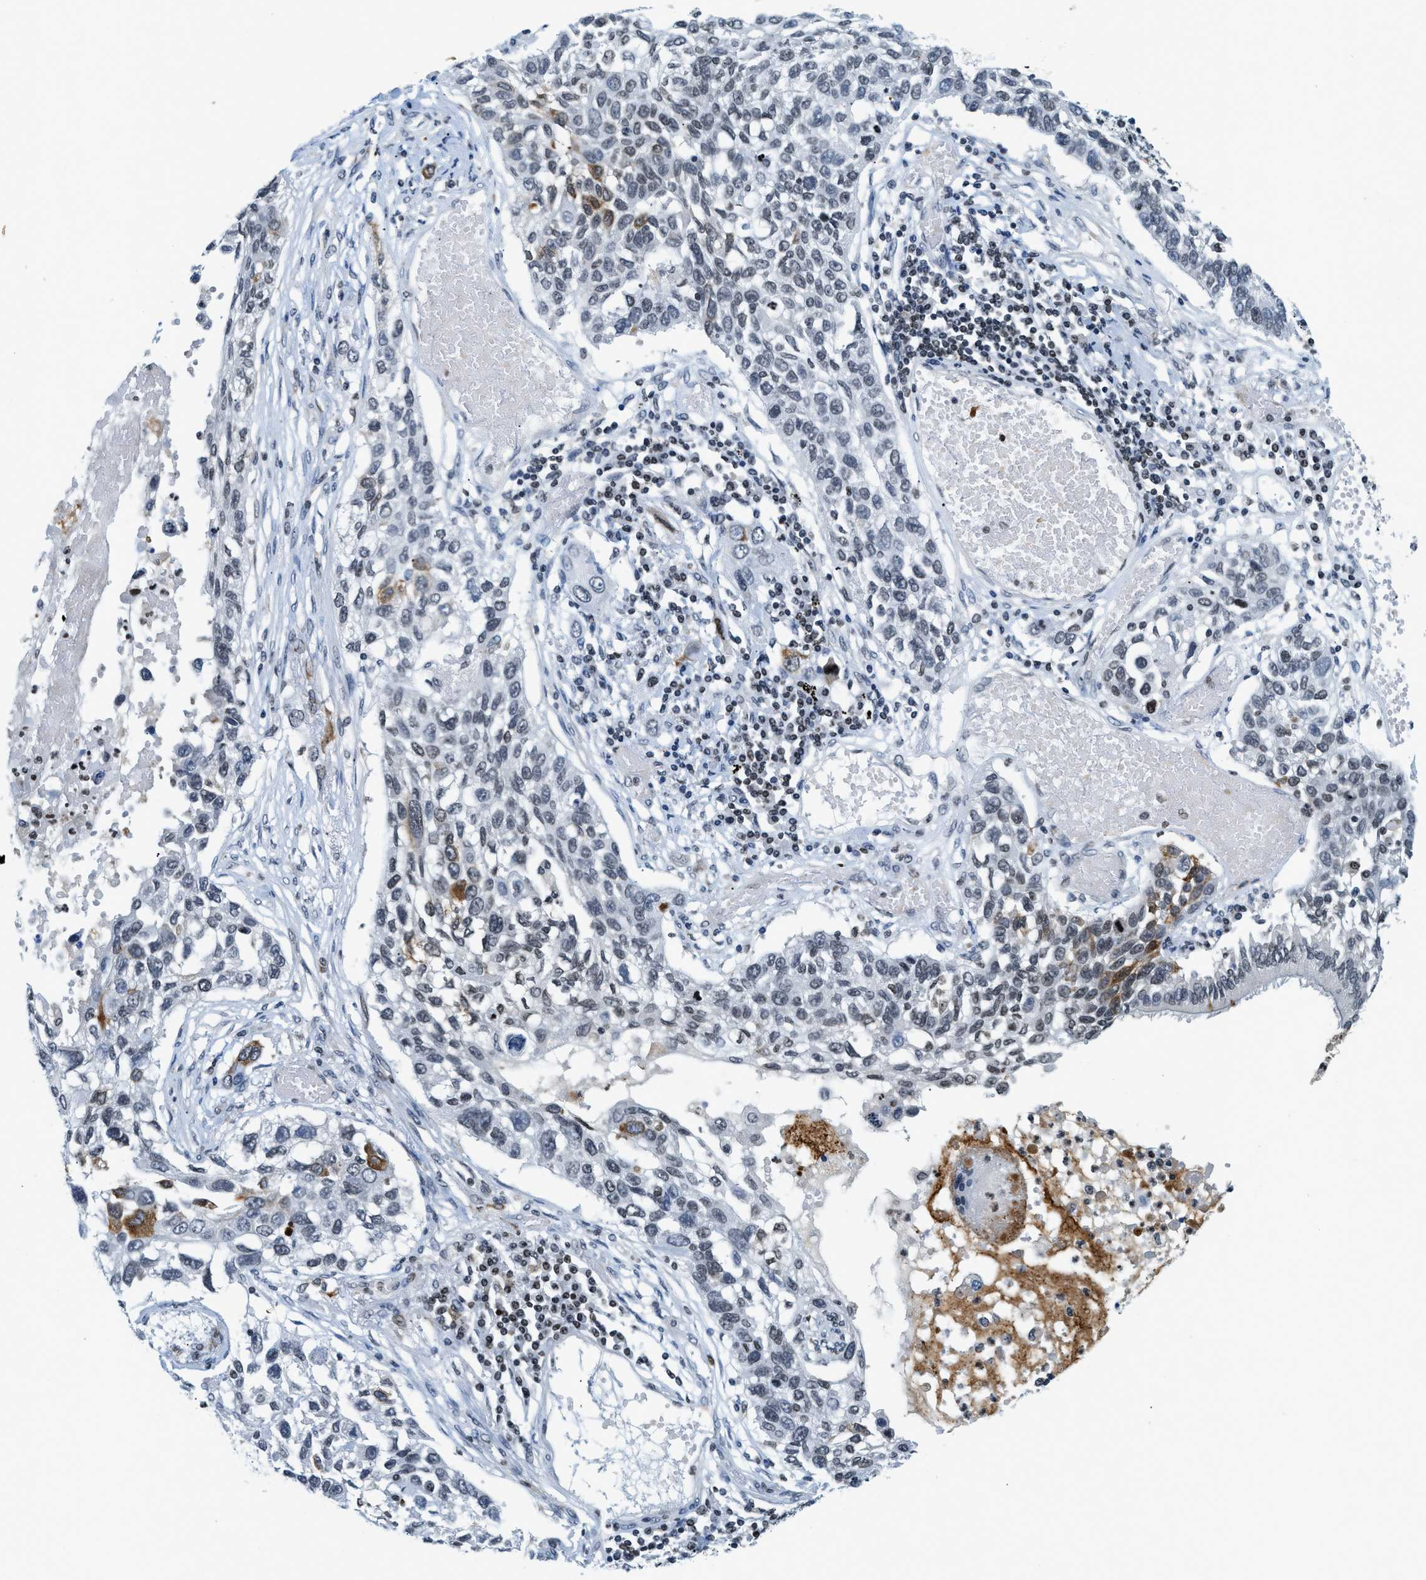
{"staining": {"intensity": "negative", "quantity": "none", "location": "none"}, "tissue": "lung cancer", "cell_type": "Tumor cells", "image_type": "cancer", "snomed": [{"axis": "morphology", "description": "Squamous cell carcinoma, NOS"}, {"axis": "topography", "description": "Lung"}], "caption": "IHC image of neoplastic tissue: squamous cell carcinoma (lung) stained with DAB (3,3'-diaminobenzidine) exhibits no significant protein expression in tumor cells.", "gene": "UVRAG", "patient": {"sex": "male", "age": 71}}